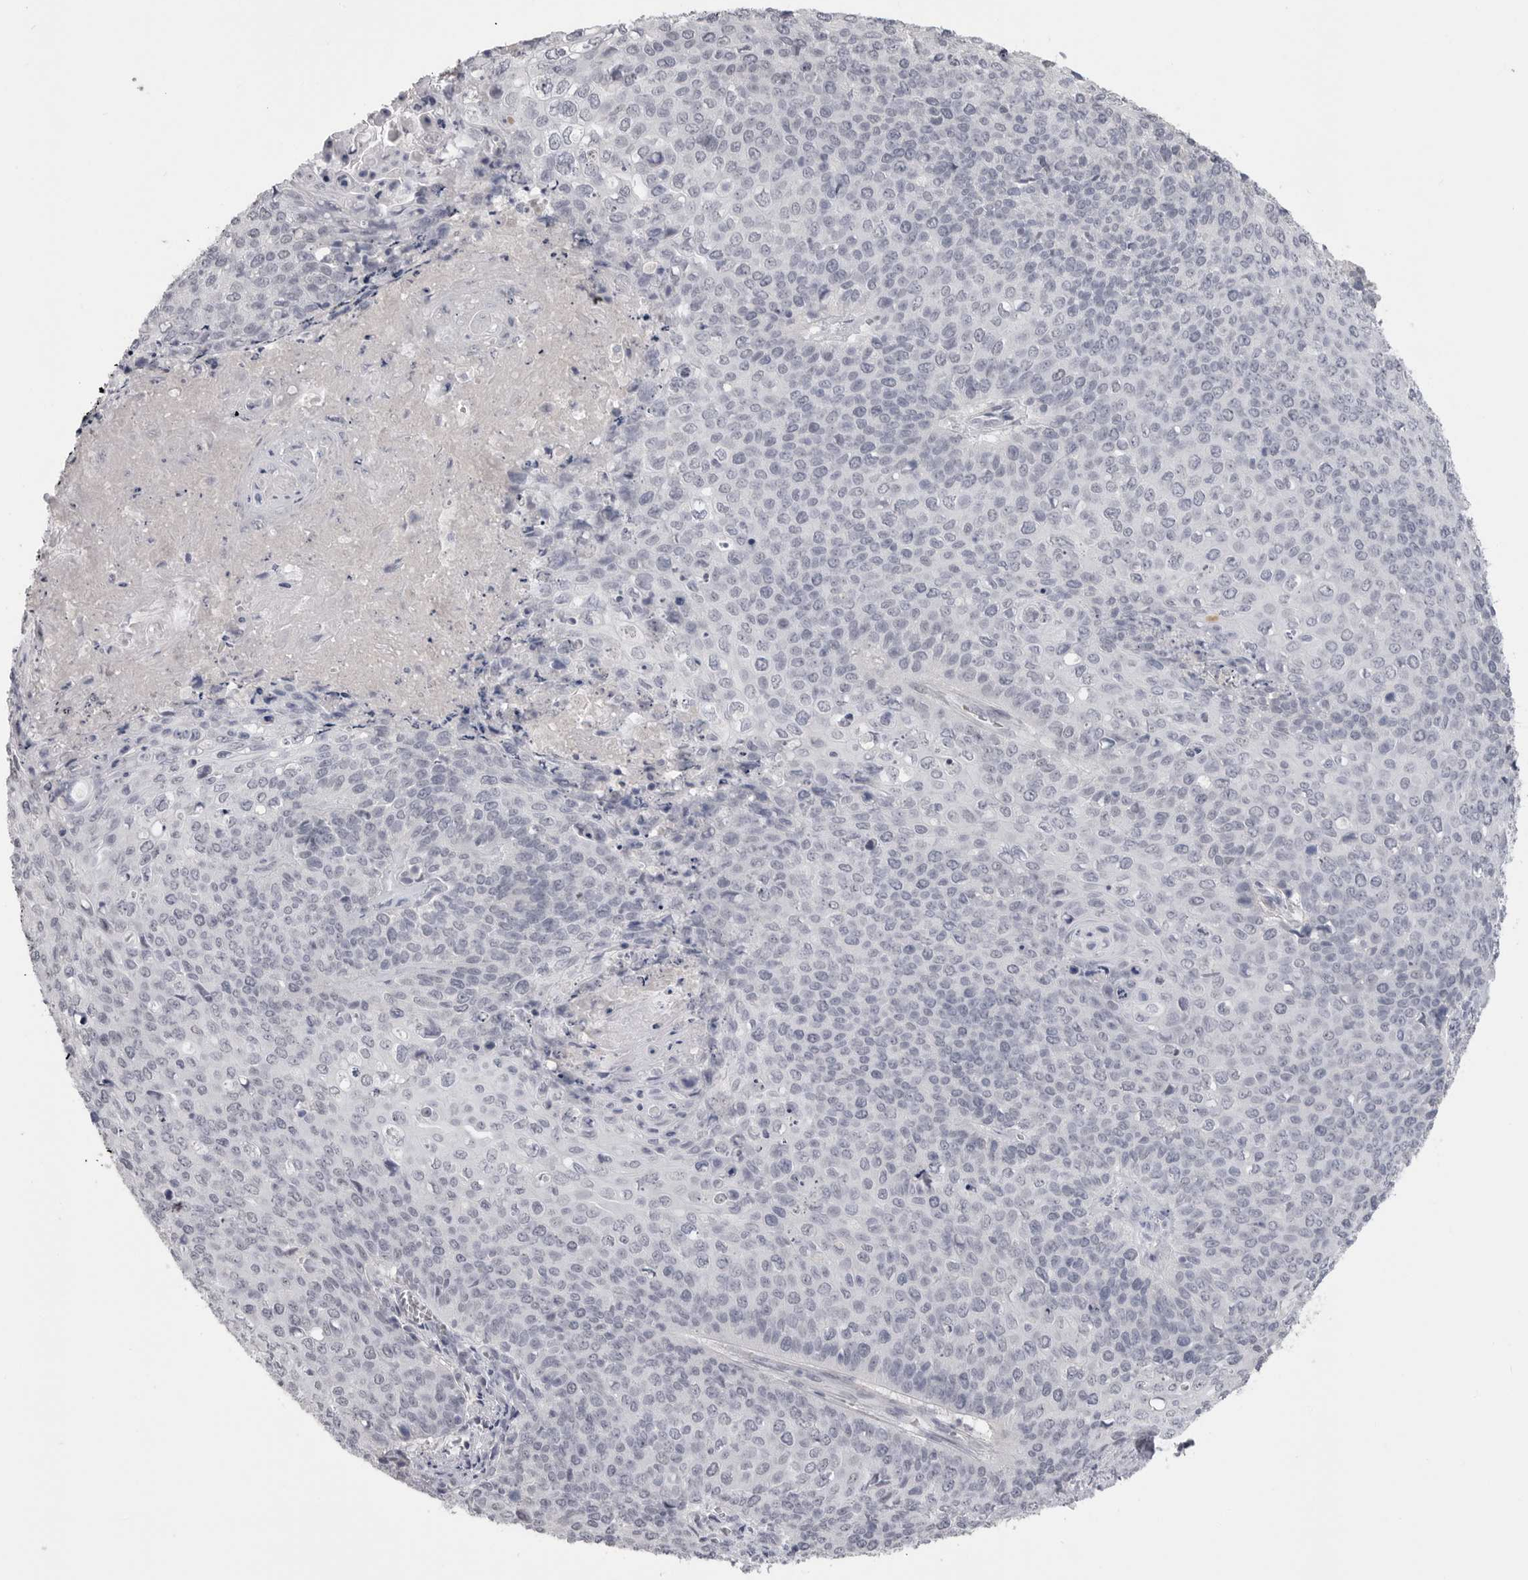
{"staining": {"intensity": "negative", "quantity": "none", "location": "none"}, "tissue": "cervical cancer", "cell_type": "Tumor cells", "image_type": "cancer", "snomed": [{"axis": "morphology", "description": "Squamous cell carcinoma, NOS"}, {"axis": "topography", "description": "Cervix"}], "caption": "Micrograph shows no significant protein staining in tumor cells of cervical cancer (squamous cell carcinoma).", "gene": "PLEKHF1", "patient": {"sex": "female", "age": 39}}